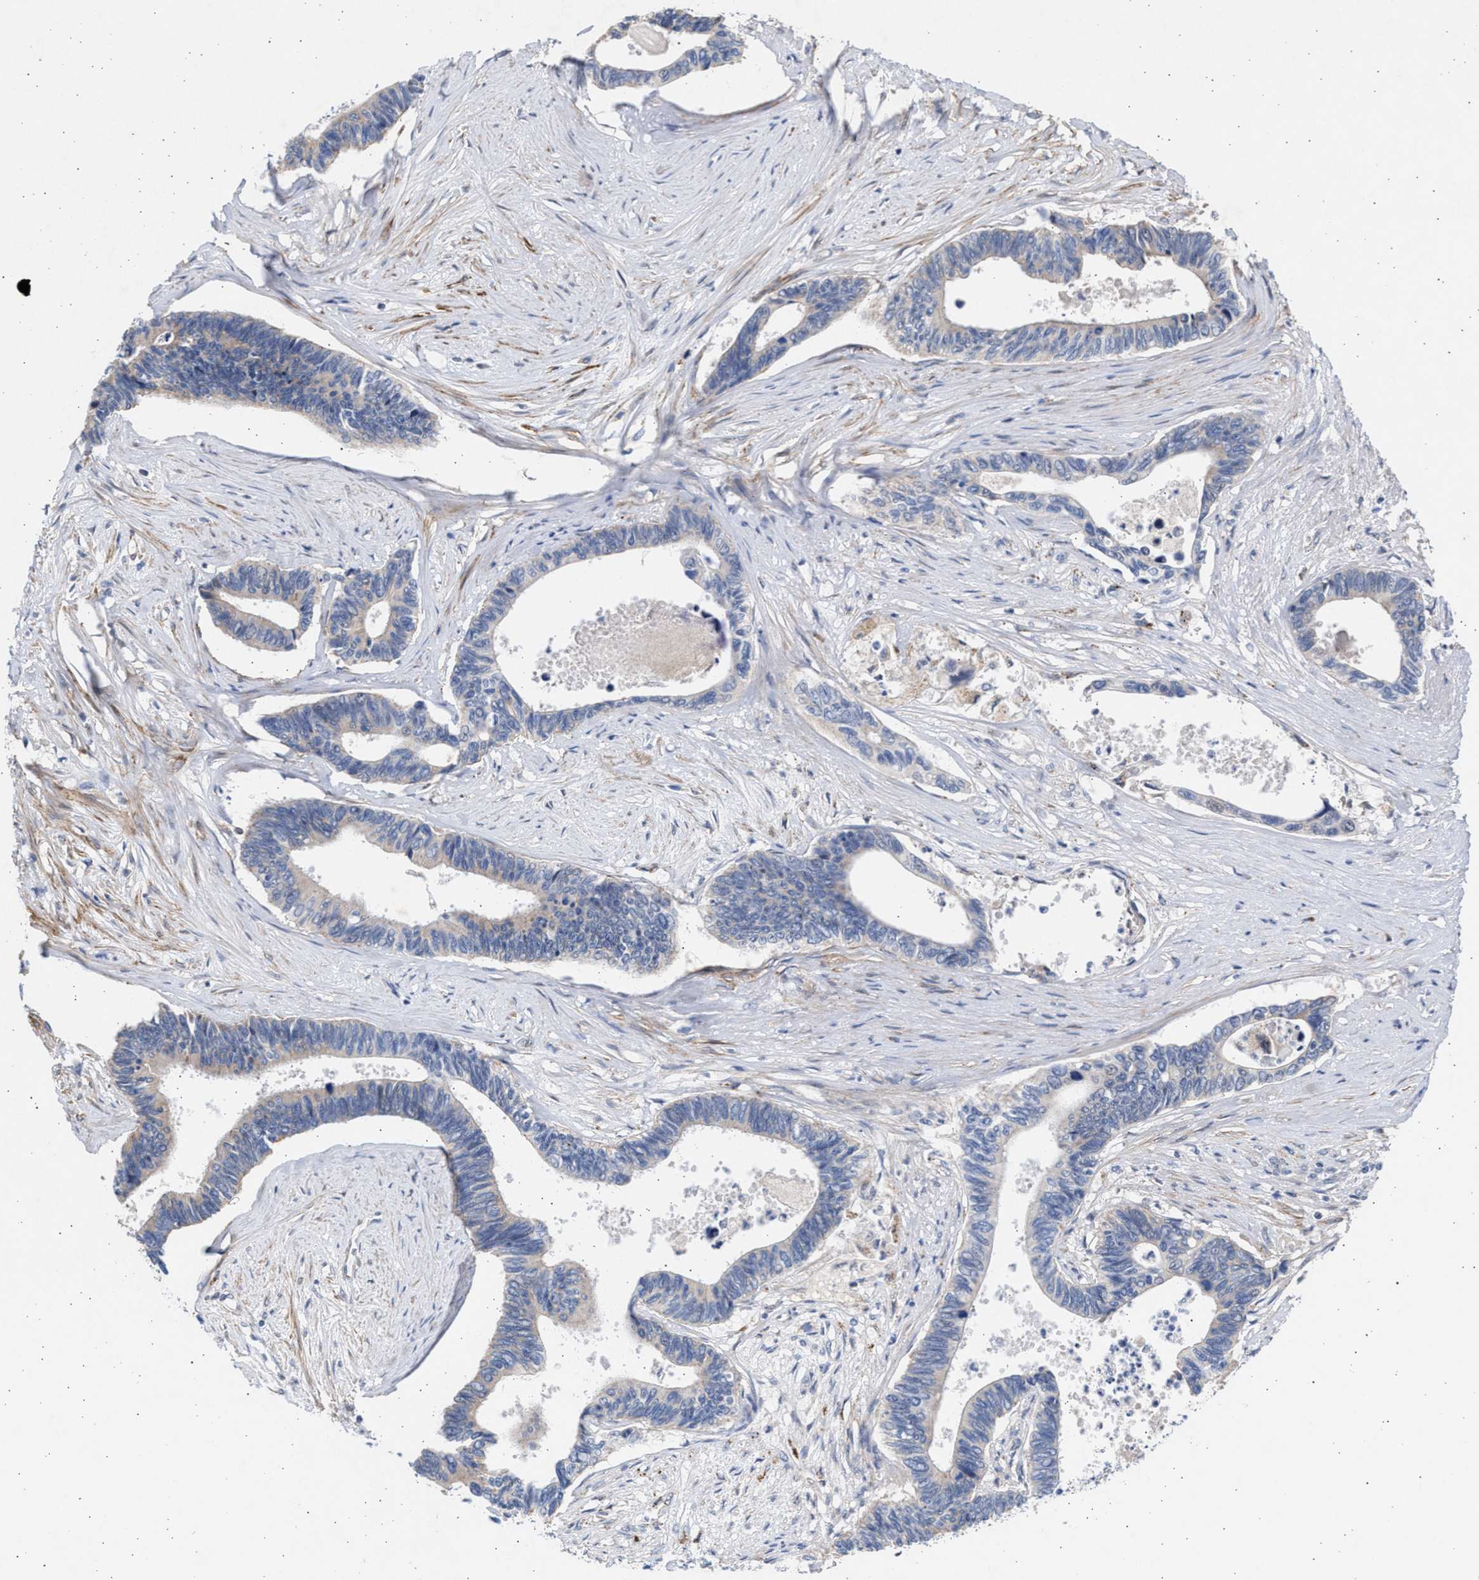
{"staining": {"intensity": "negative", "quantity": "none", "location": "none"}, "tissue": "pancreatic cancer", "cell_type": "Tumor cells", "image_type": "cancer", "snomed": [{"axis": "morphology", "description": "Adenocarcinoma, NOS"}, {"axis": "topography", "description": "Pancreas"}], "caption": "DAB (3,3'-diaminobenzidine) immunohistochemical staining of human pancreatic cancer demonstrates no significant staining in tumor cells.", "gene": "NBR1", "patient": {"sex": "female", "age": 70}}